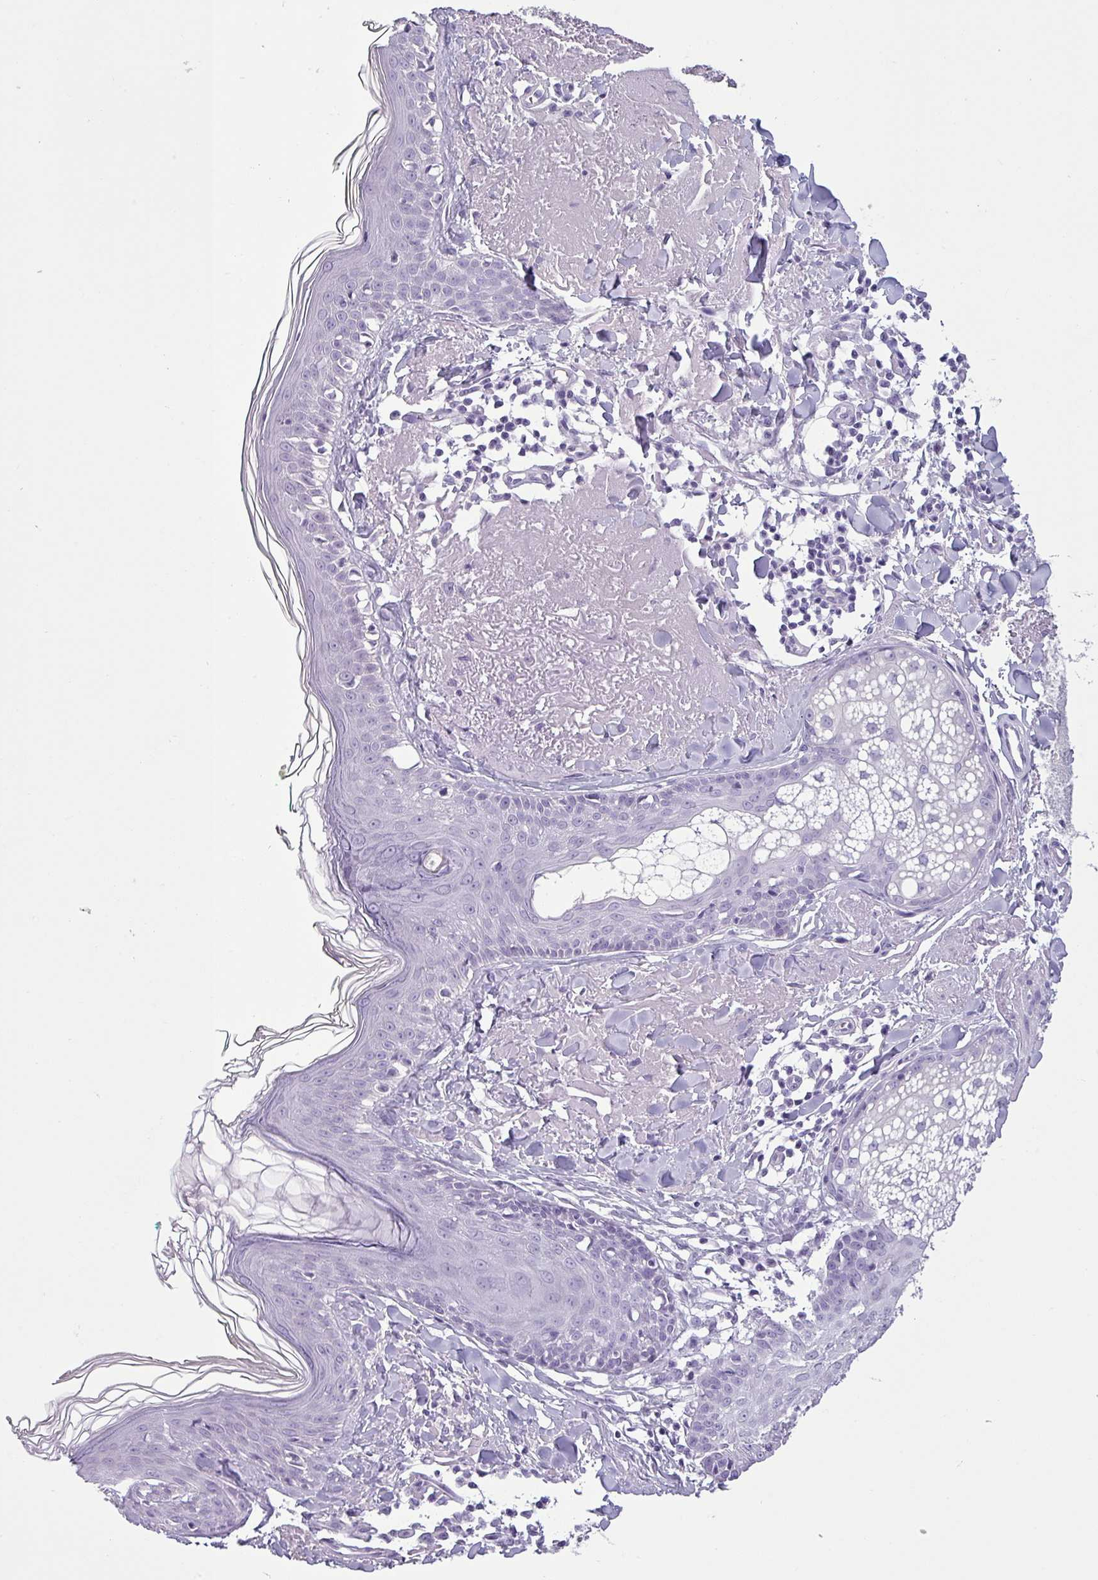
{"staining": {"intensity": "negative", "quantity": "none", "location": "none"}, "tissue": "skin", "cell_type": "Fibroblasts", "image_type": "normal", "snomed": [{"axis": "morphology", "description": "Normal tissue, NOS"}, {"axis": "morphology", "description": "Malignant melanoma, NOS"}, {"axis": "topography", "description": "Skin"}], "caption": "DAB (3,3'-diaminobenzidine) immunohistochemical staining of benign skin displays no significant positivity in fibroblasts. (DAB immunohistochemistry, high magnification).", "gene": "CDH16", "patient": {"sex": "male", "age": 80}}